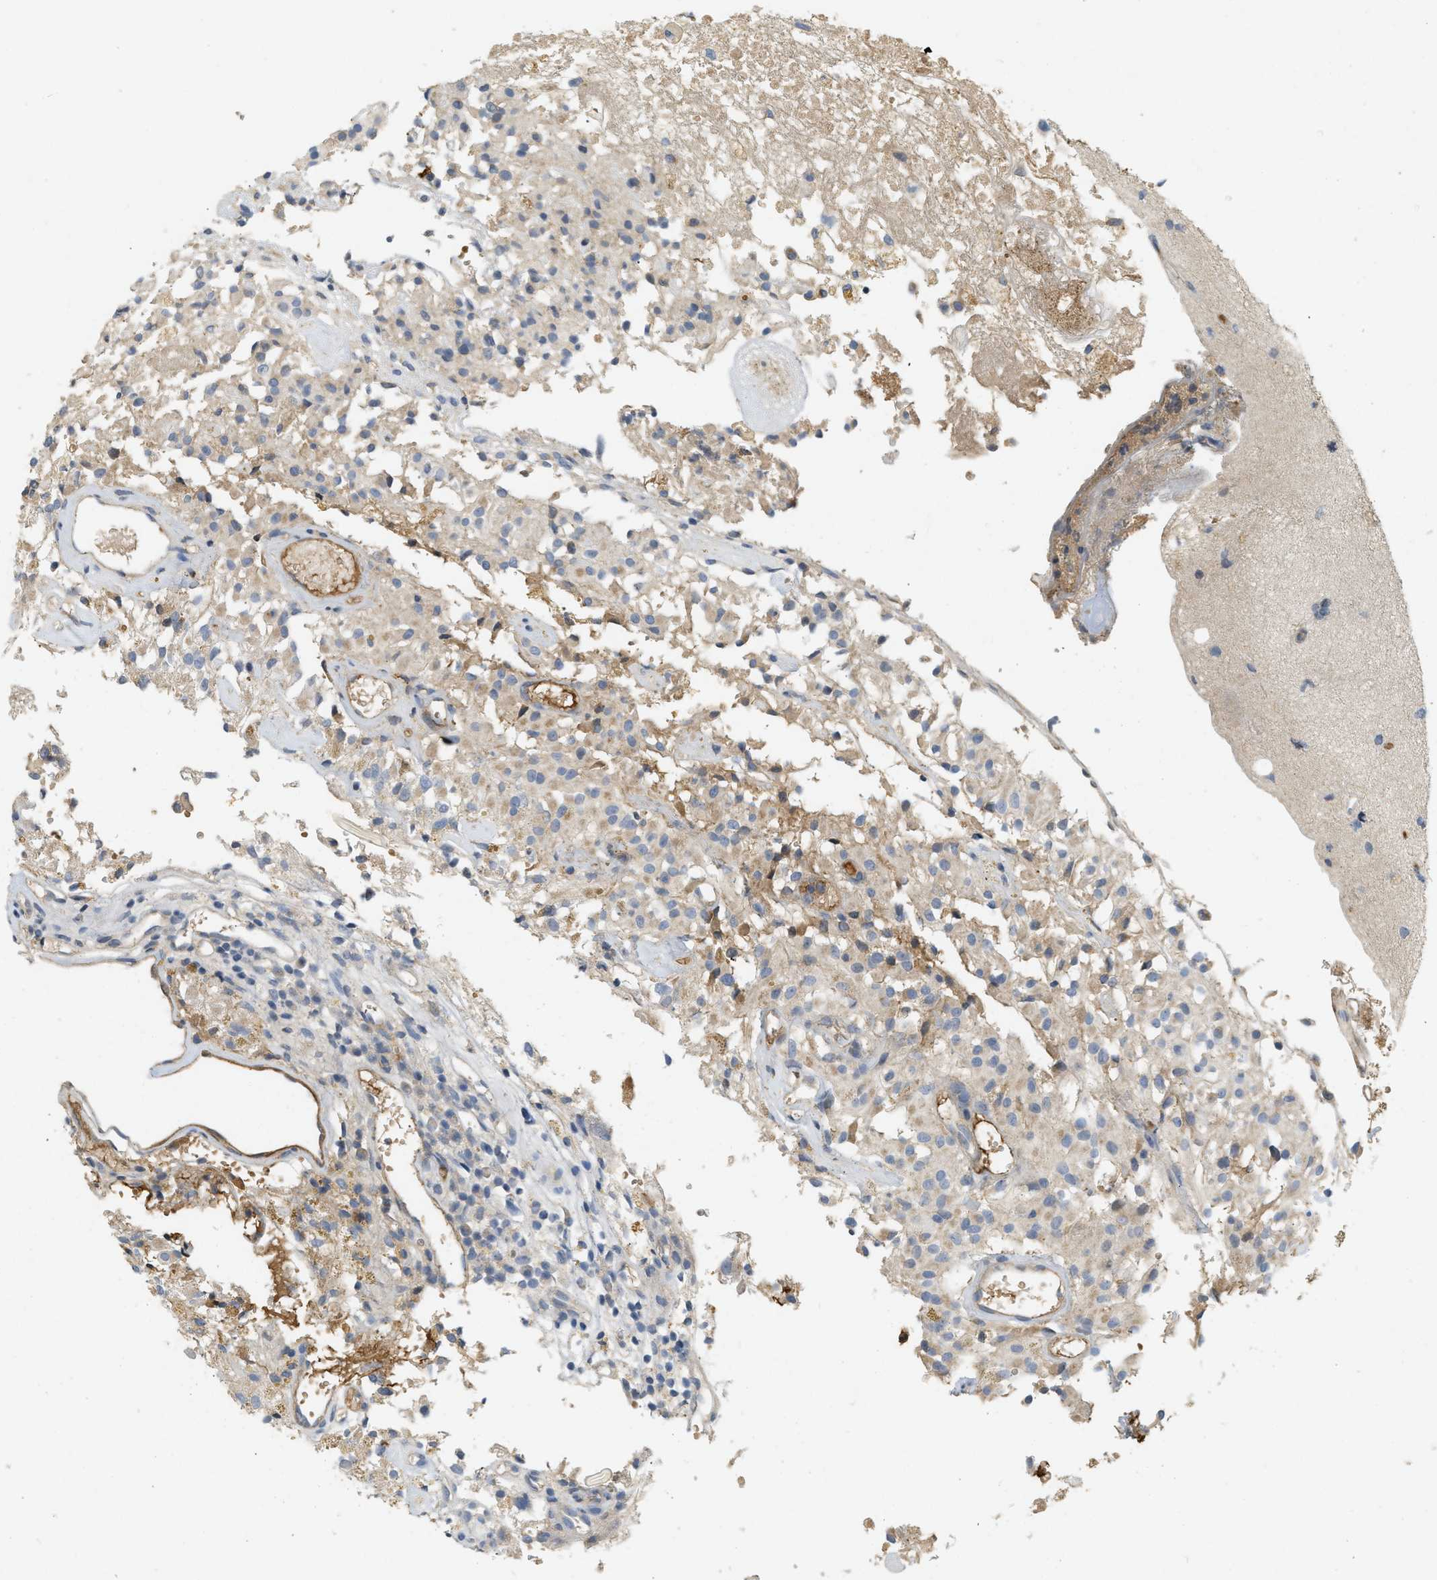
{"staining": {"intensity": "weak", "quantity": "25%-75%", "location": "cytoplasmic/membranous"}, "tissue": "glioma", "cell_type": "Tumor cells", "image_type": "cancer", "snomed": [{"axis": "morphology", "description": "Glioma, malignant, High grade"}, {"axis": "topography", "description": "Brain"}], "caption": "Weak cytoplasmic/membranous staining is present in about 25%-75% of tumor cells in malignant glioma (high-grade).", "gene": "F8", "patient": {"sex": "female", "age": 59}}